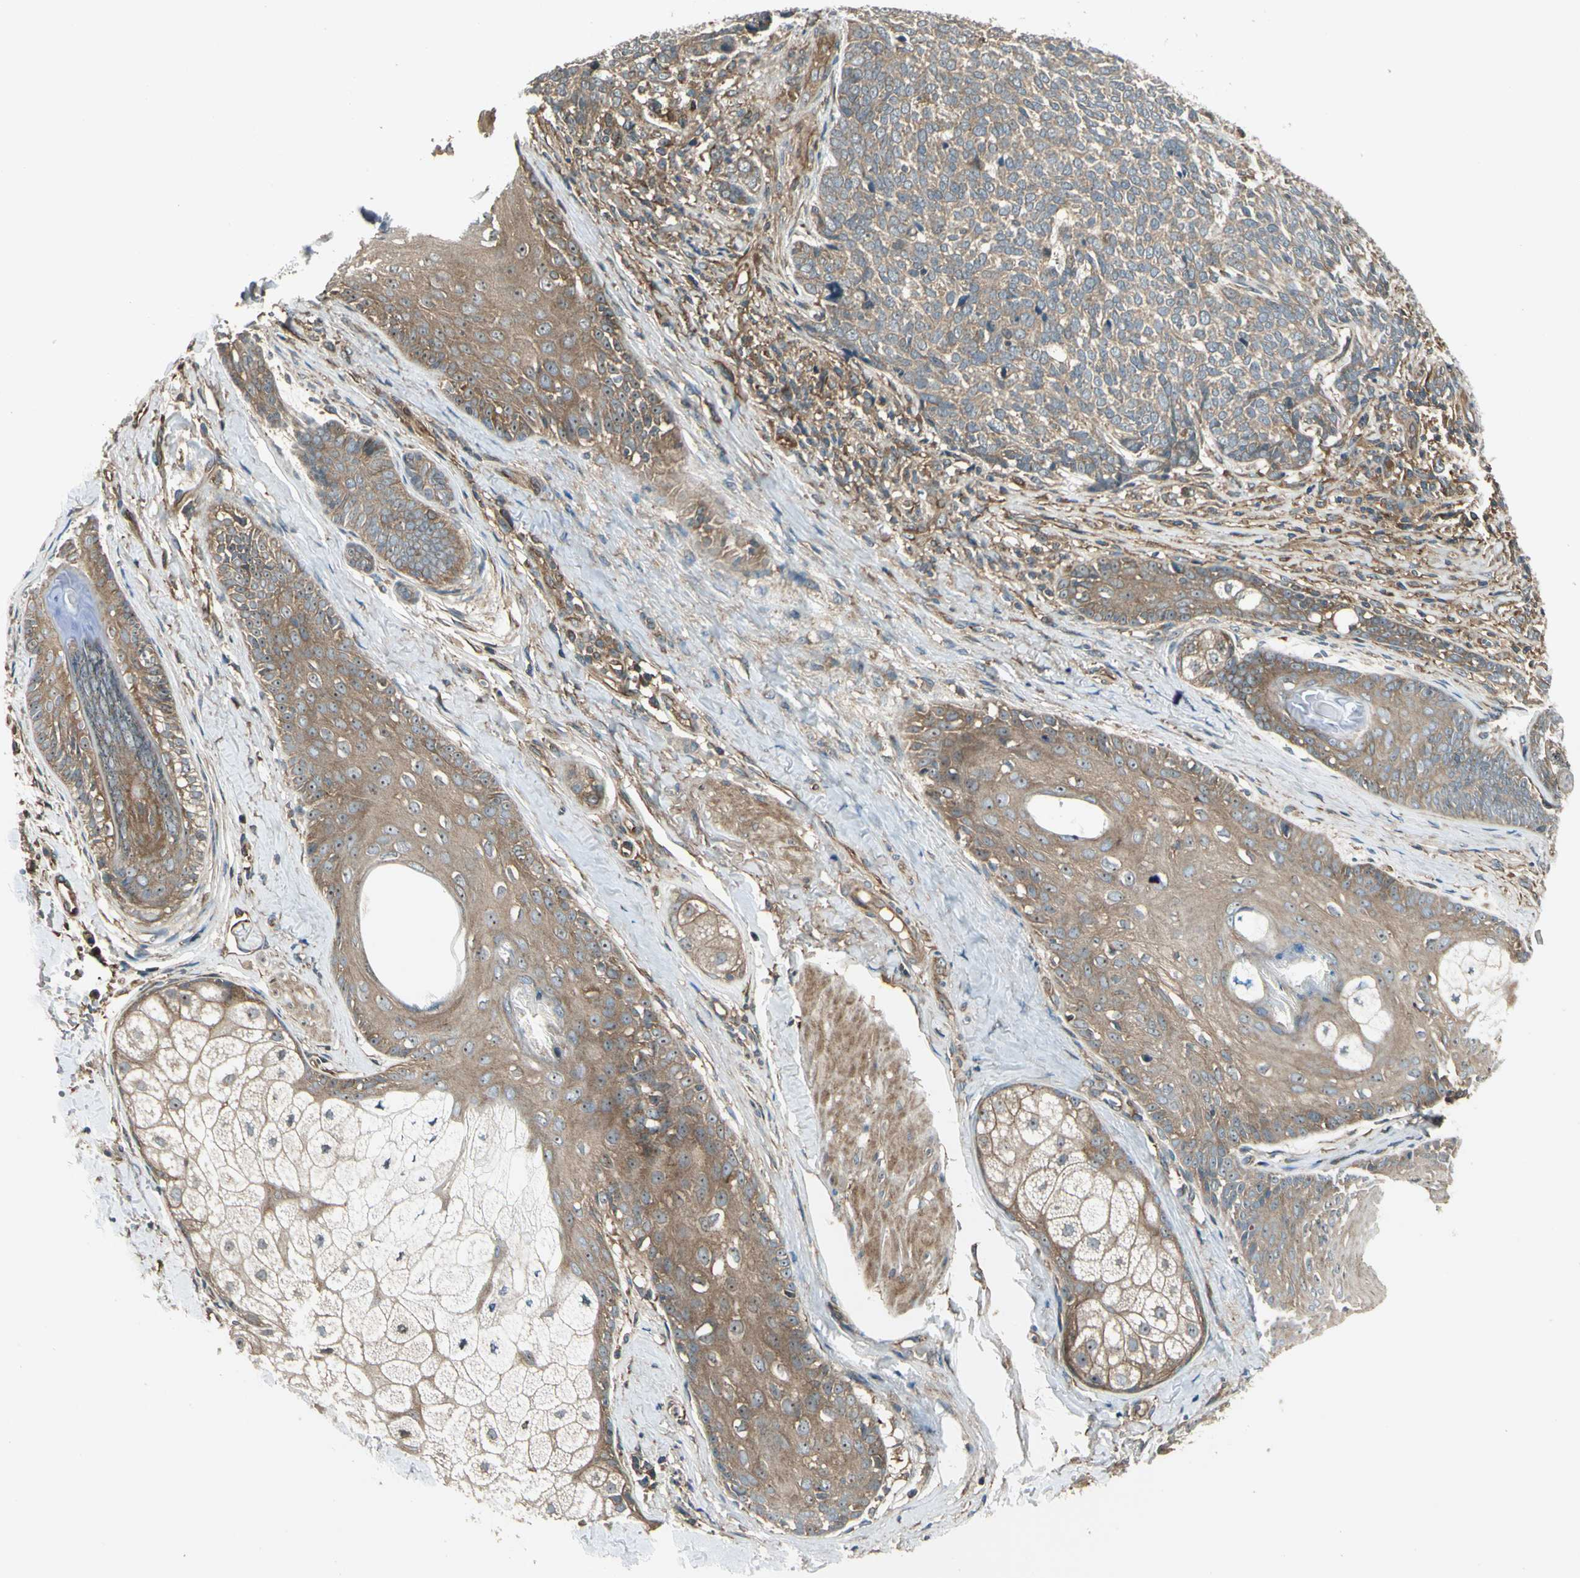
{"staining": {"intensity": "moderate", "quantity": ">75%", "location": "cytoplasmic/membranous"}, "tissue": "skin cancer", "cell_type": "Tumor cells", "image_type": "cancer", "snomed": [{"axis": "morphology", "description": "Basal cell carcinoma"}, {"axis": "topography", "description": "Skin"}], "caption": "Protein expression analysis of human skin basal cell carcinoma reveals moderate cytoplasmic/membranous staining in about >75% of tumor cells.", "gene": "FKBP15", "patient": {"sex": "male", "age": 84}}